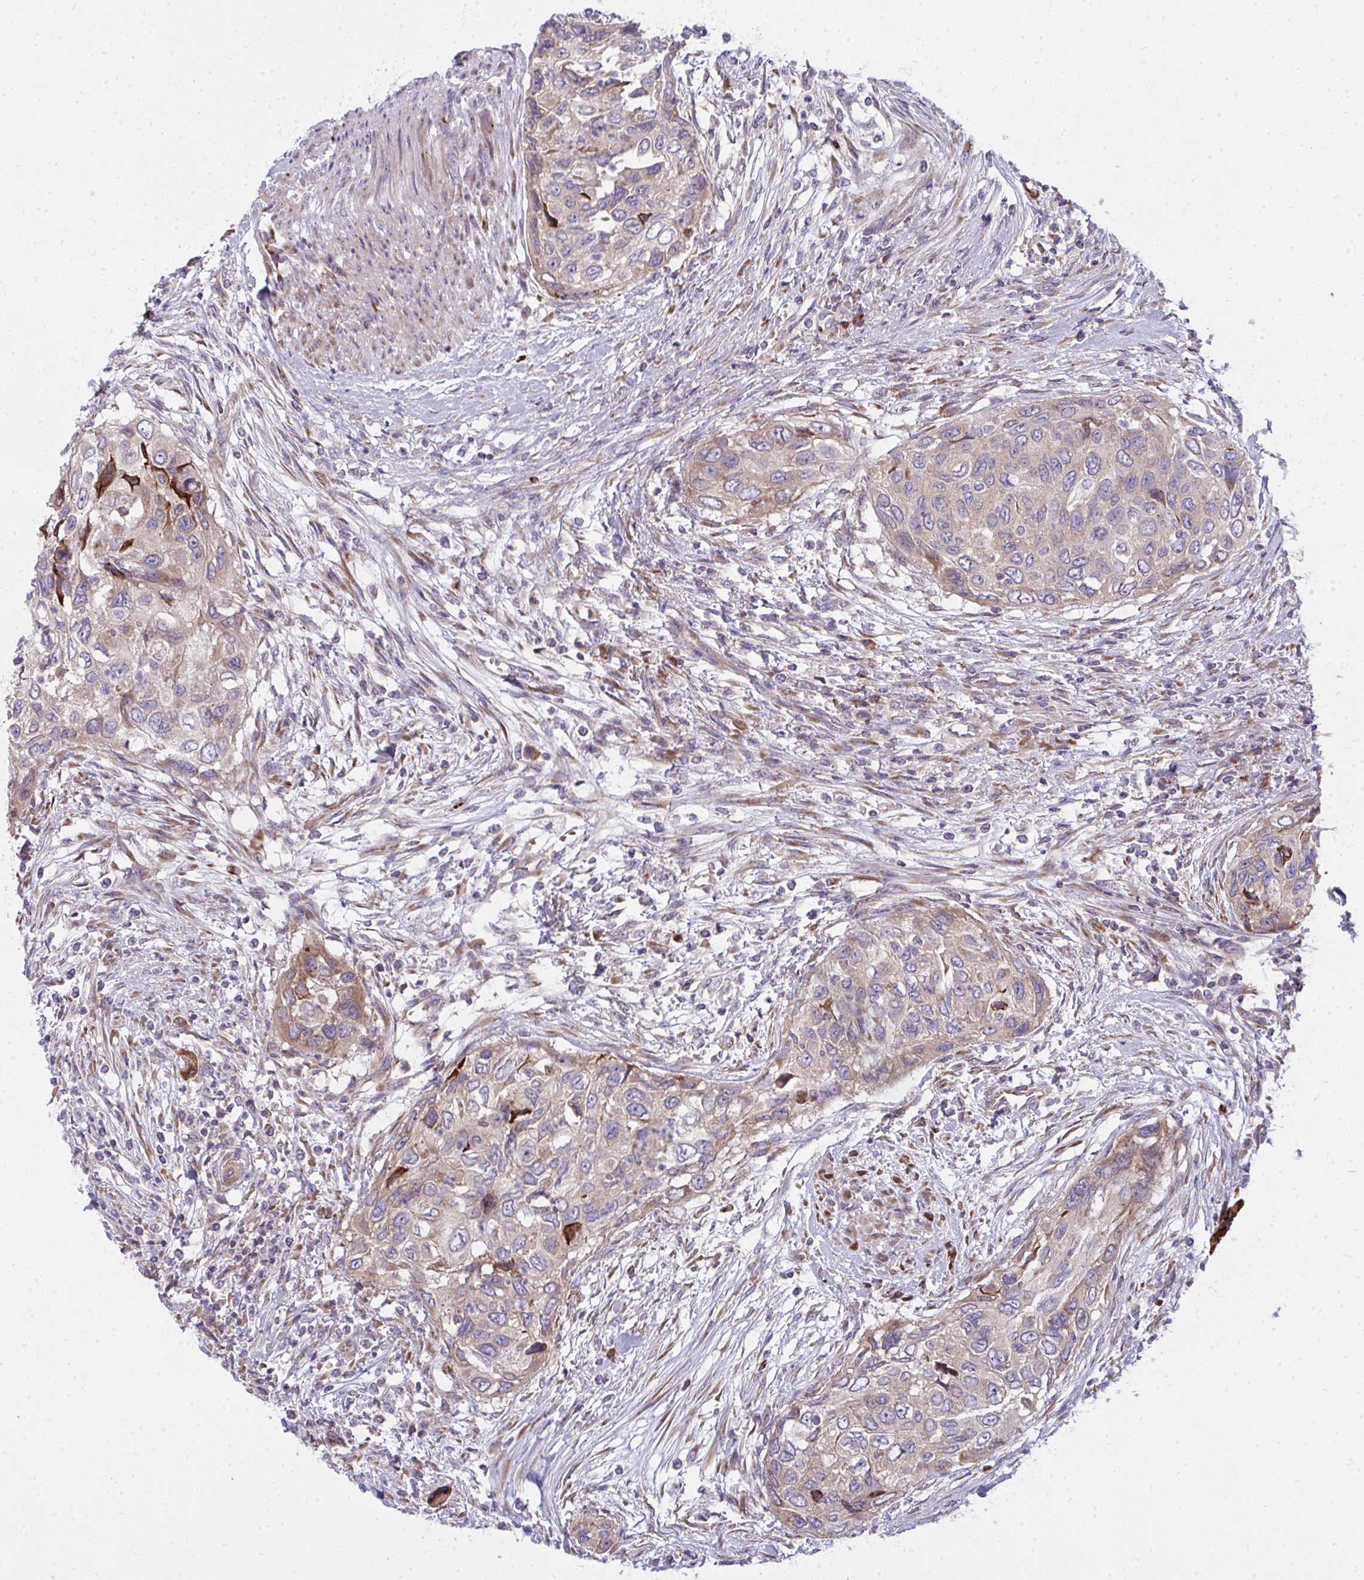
{"staining": {"intensity": "weak", "quantity": ">75%", "location": "cytoplasmic/membranous"}, "tissue": "urothelial cancer", "cell_type": "Tumor cells", "image_type": "cancer", "snomed": [{"axis": "morphology", "description": "Urothelial carcinoma, High grade"}, {"axis": "topography", "description": "Urinary bladder"}], "caption": "A brown stain highlights weak cytoplasmic/membranous staining of a protein in urothelial cancer tumor cells. Nuclei are stained in blue.", "gene": "GFPT2", "patient": {"sex": "female", "age": 60}}